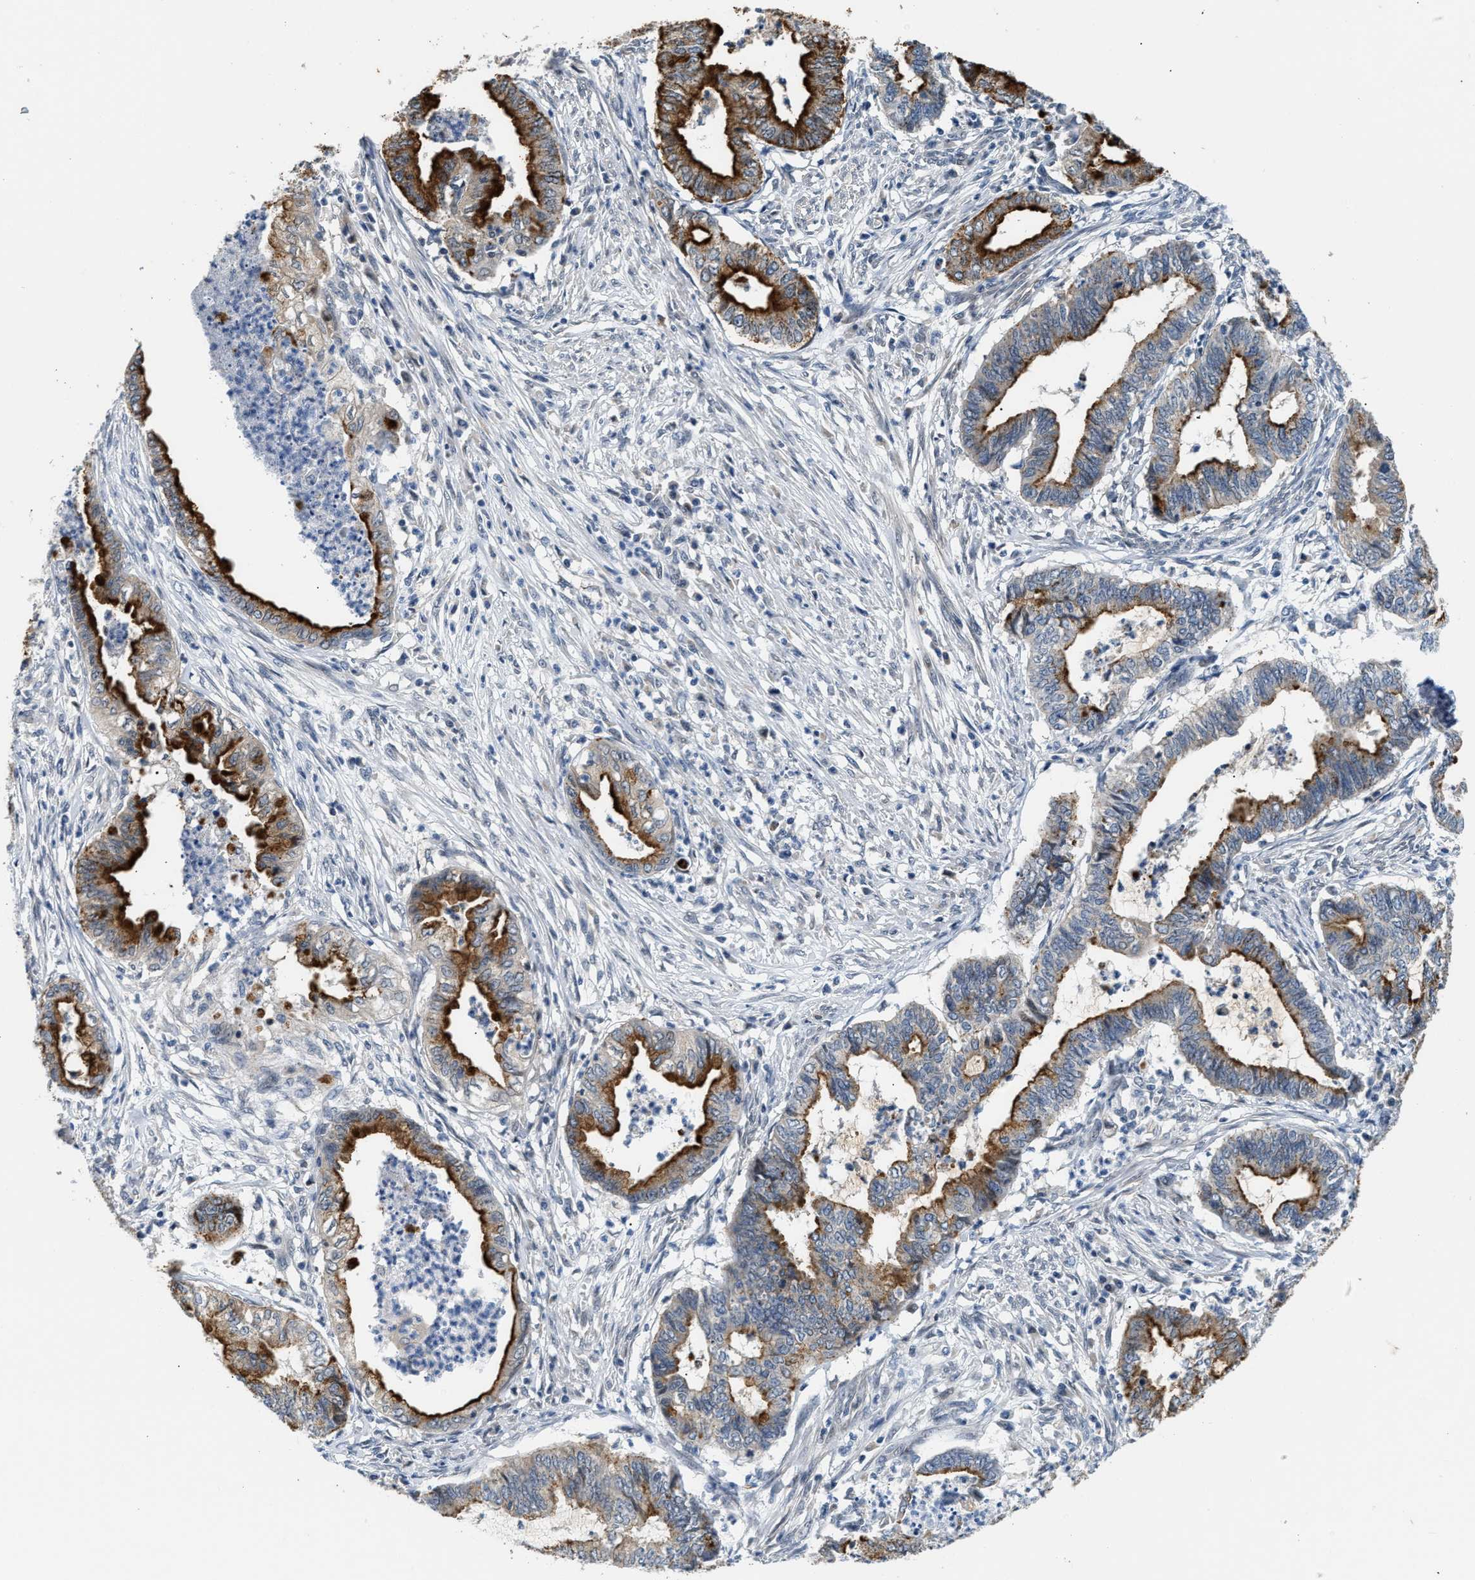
{"staining": {"intensity": "strong", "quantity": ">75%", "location": "cytoplasmic/membranous"}, "tissue": "endometrial cancer", "cell_type": "Tumor cells", "image_type": "cancer", "snomed": [{"axis": "morphology", "description": "Necrosis, NOS"}, {"axis": "morphology", "description": "Adenocarcinoma, NOS"}, {"axis": "topography", "description": "Endometrium"}], "caption": "An image showing strong cytoplasmic/membranous staining in about >75% of tumor cells in adenocarcinoma (endometrial), as visualized by brown immunohistochemical staining.", "gene": "PPM1H", "patient": {"sex": "female", "age": 79}}